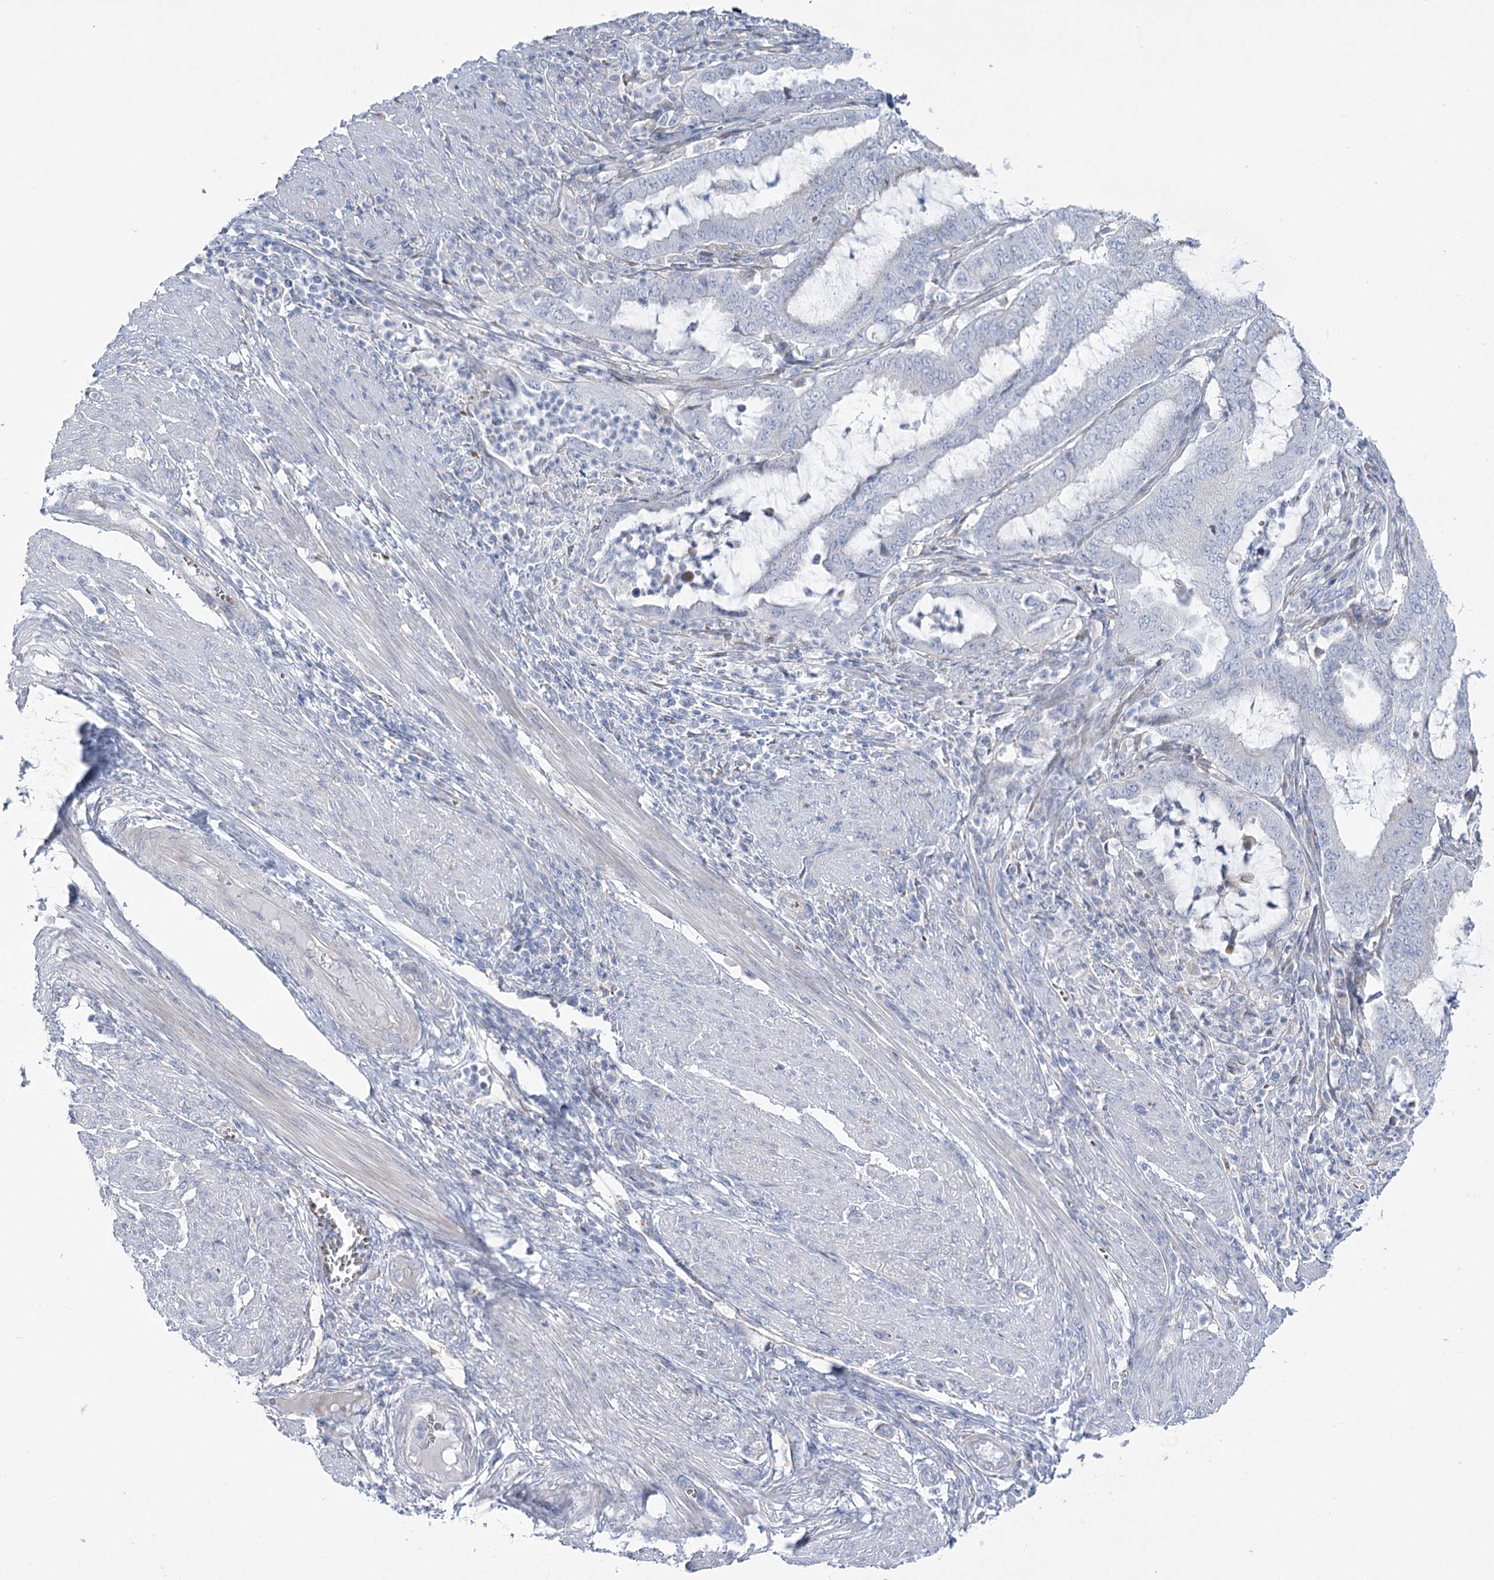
{"staining": {"intensity": "weak", "quantity": "<25%", "location": "cytoplasmic/membranous"}, "tissue": "endometrial cancer", "cell_type": "Tumor cells", "image_type": "cancer", "snomed": [{"axis": "morphology", "description": "Adenocarcinoma, NOS"}, {"axis": "topography", "description": "Endometrium"}], "caption": "Endometrial cancer (adenocarcinoma) was stained to show a protein in brown. There is no significant staining in tumor cells.", "gene": "SIAE", "patient": {"sex": "female", "age": 51}}